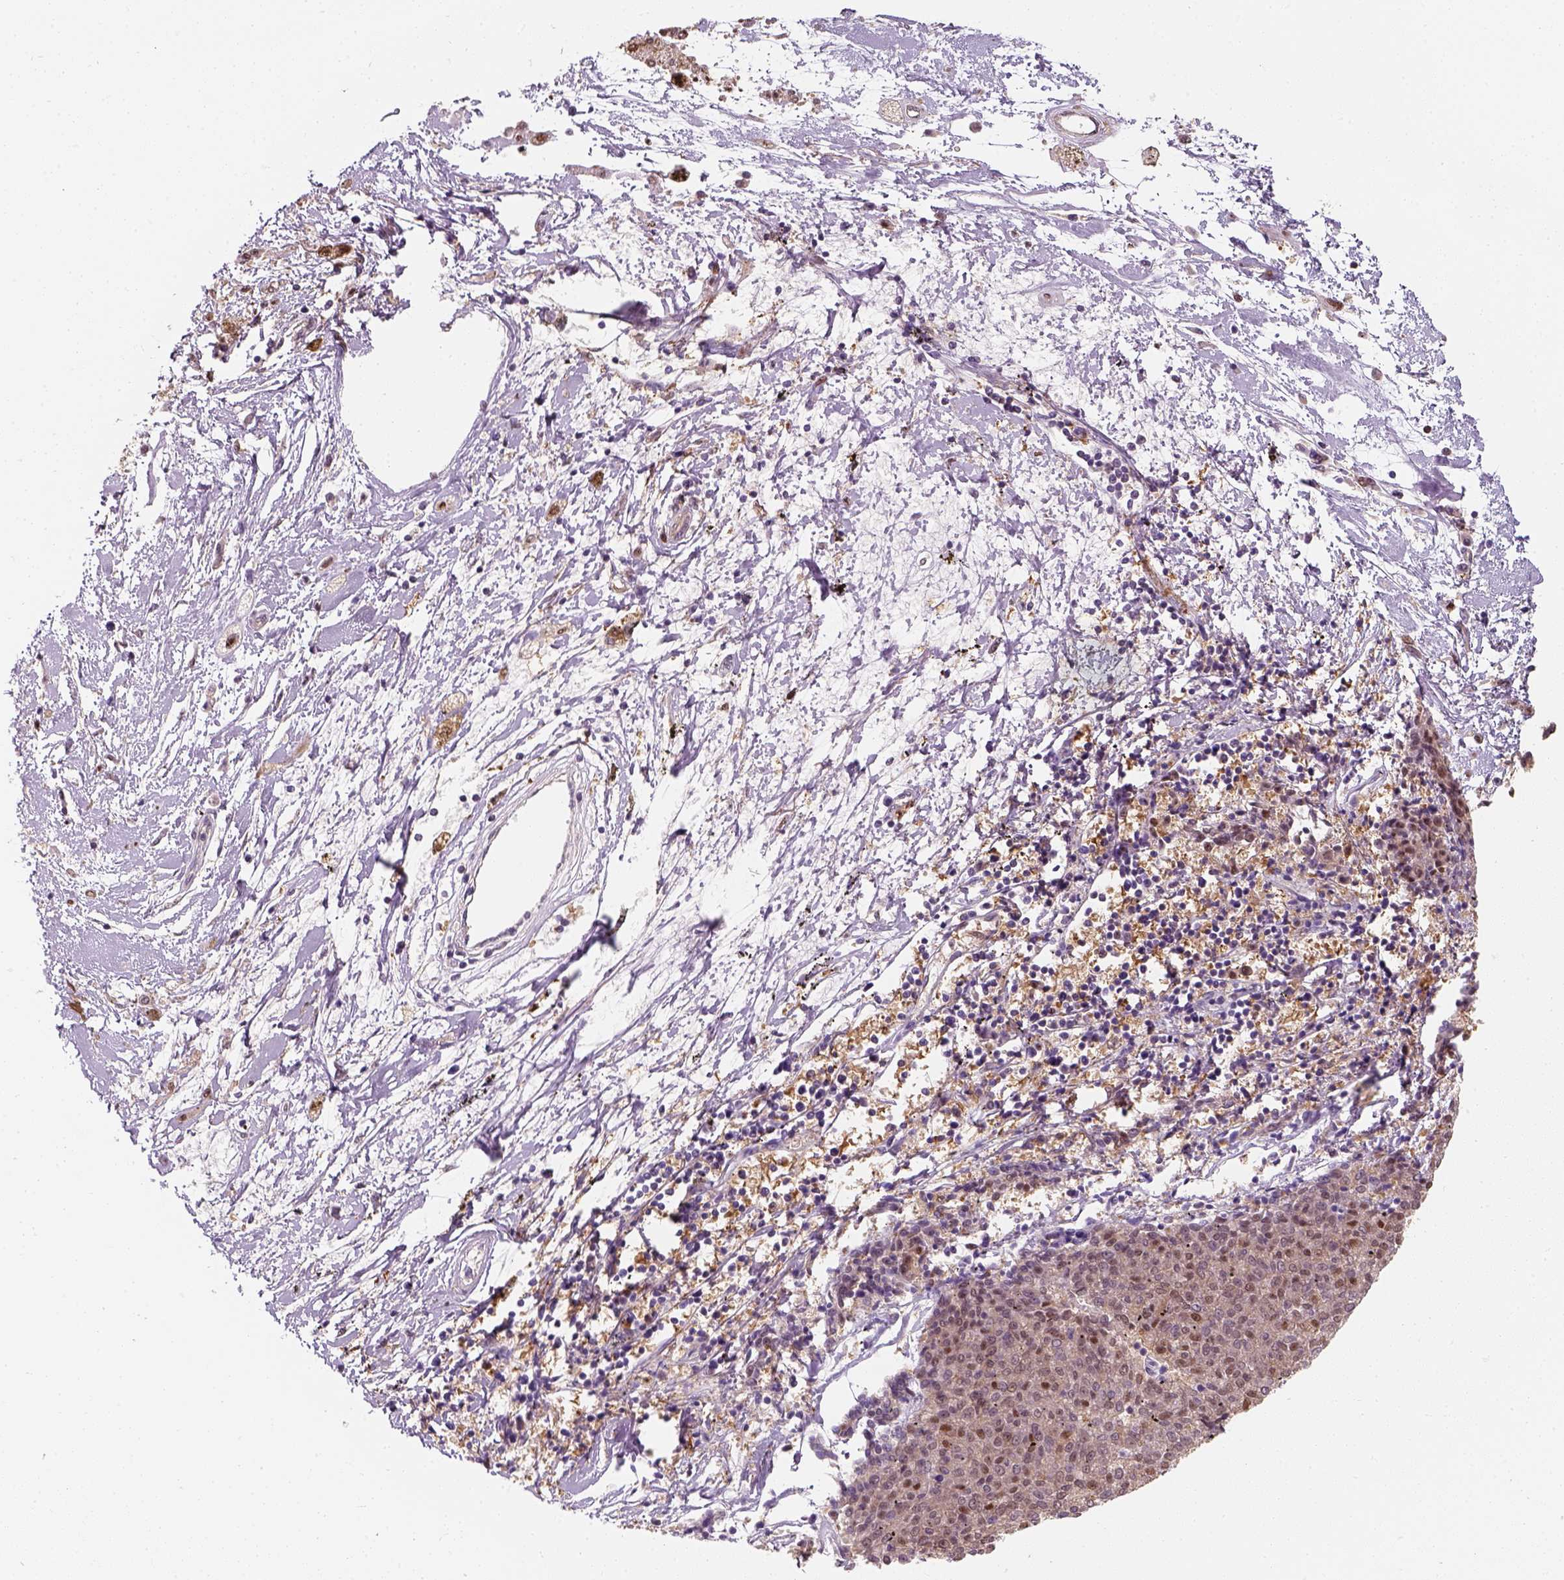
{"staining": {"intensity": "moderate", "quantity": ">75%", "location": "cytoplasmic/membranous,nuclear"}, "tissue": "melanoma", "cell_type": "Tumor cells", "image_type": "cancer", "snomed": [{"axis": "morphology", "description": "Malignant melanoma, NOS"}, {"axis": "topography", "description": "Skin"}], "caption": "Tumor cells reveal moderate cytoplasmic/membranous and nuclear positivity in about >75% of cells in melanoma.", "gene": "SQSTM1", "patient": {"sex": "female", "age": 72}}